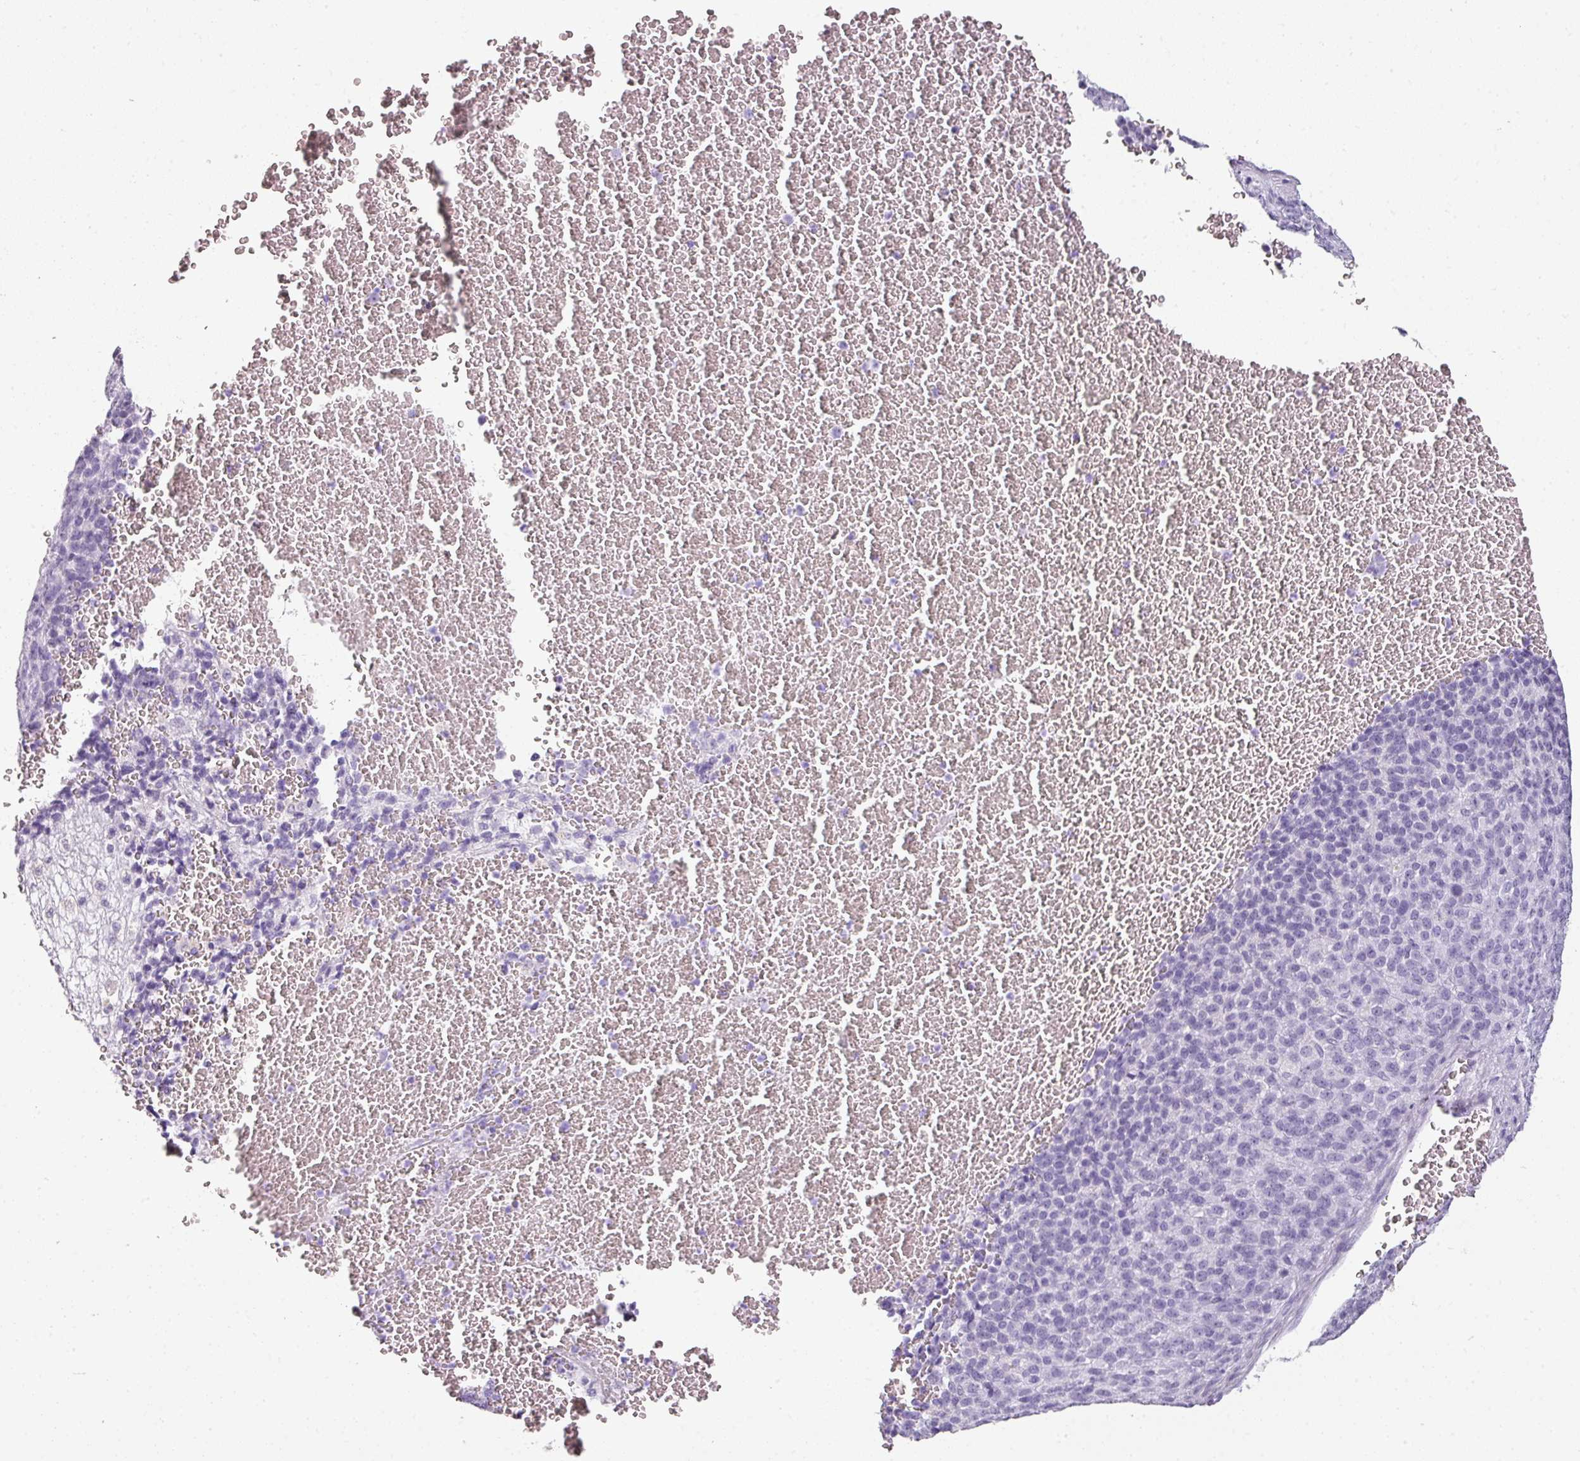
{"staining": {"intensity": "negative", "quantity": "none", "location": "none"}, "tissue": "melanoma", "cell_type": "Tumor cells", "image_type": "cancer", "snomed": [{"axis": "morphology", "description": "Malignant melanoma, Metastatic site"}, {"axis": "topography", "description": "Brain"}], "caption": "This photomicrograph is of malignant melanoma (metastatic site) stained with IHC to label a protein in brown with the nuclei are counter-stained blue. There is no staining in tumor cells.", "gene": "SCT", "patient": {"sex": "female", "age": 56}}